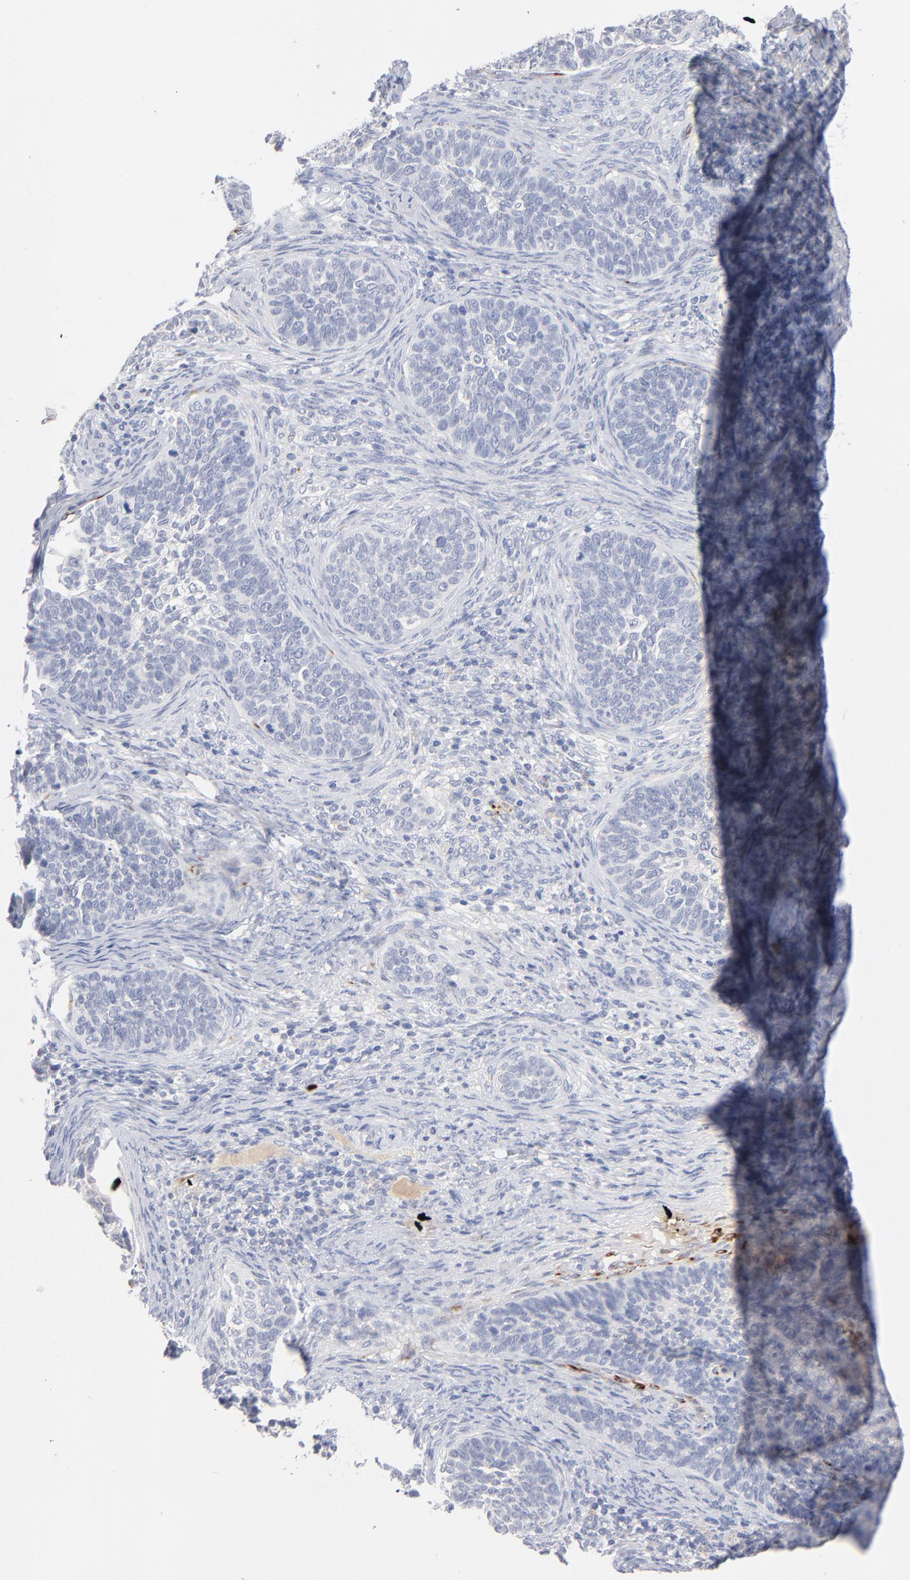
{"staining": {"intensity": "negative", "quantity": "none", "location": "none"}, "tissue": "cervical cancer", "cell_type": "Tumor cells", "image_type": "cancer", "snomed": [{"axis": "morphology", "description": "Squamous cell carcinoma, NOS"}, {"axis": "topography", "description": "Cervix"}], "caption": "Immunohistochemical staining of cervical cancer reveals no significant staining in tumor cells.", "gene": "F12", "patient": {"sex": "female", "age": 33}}